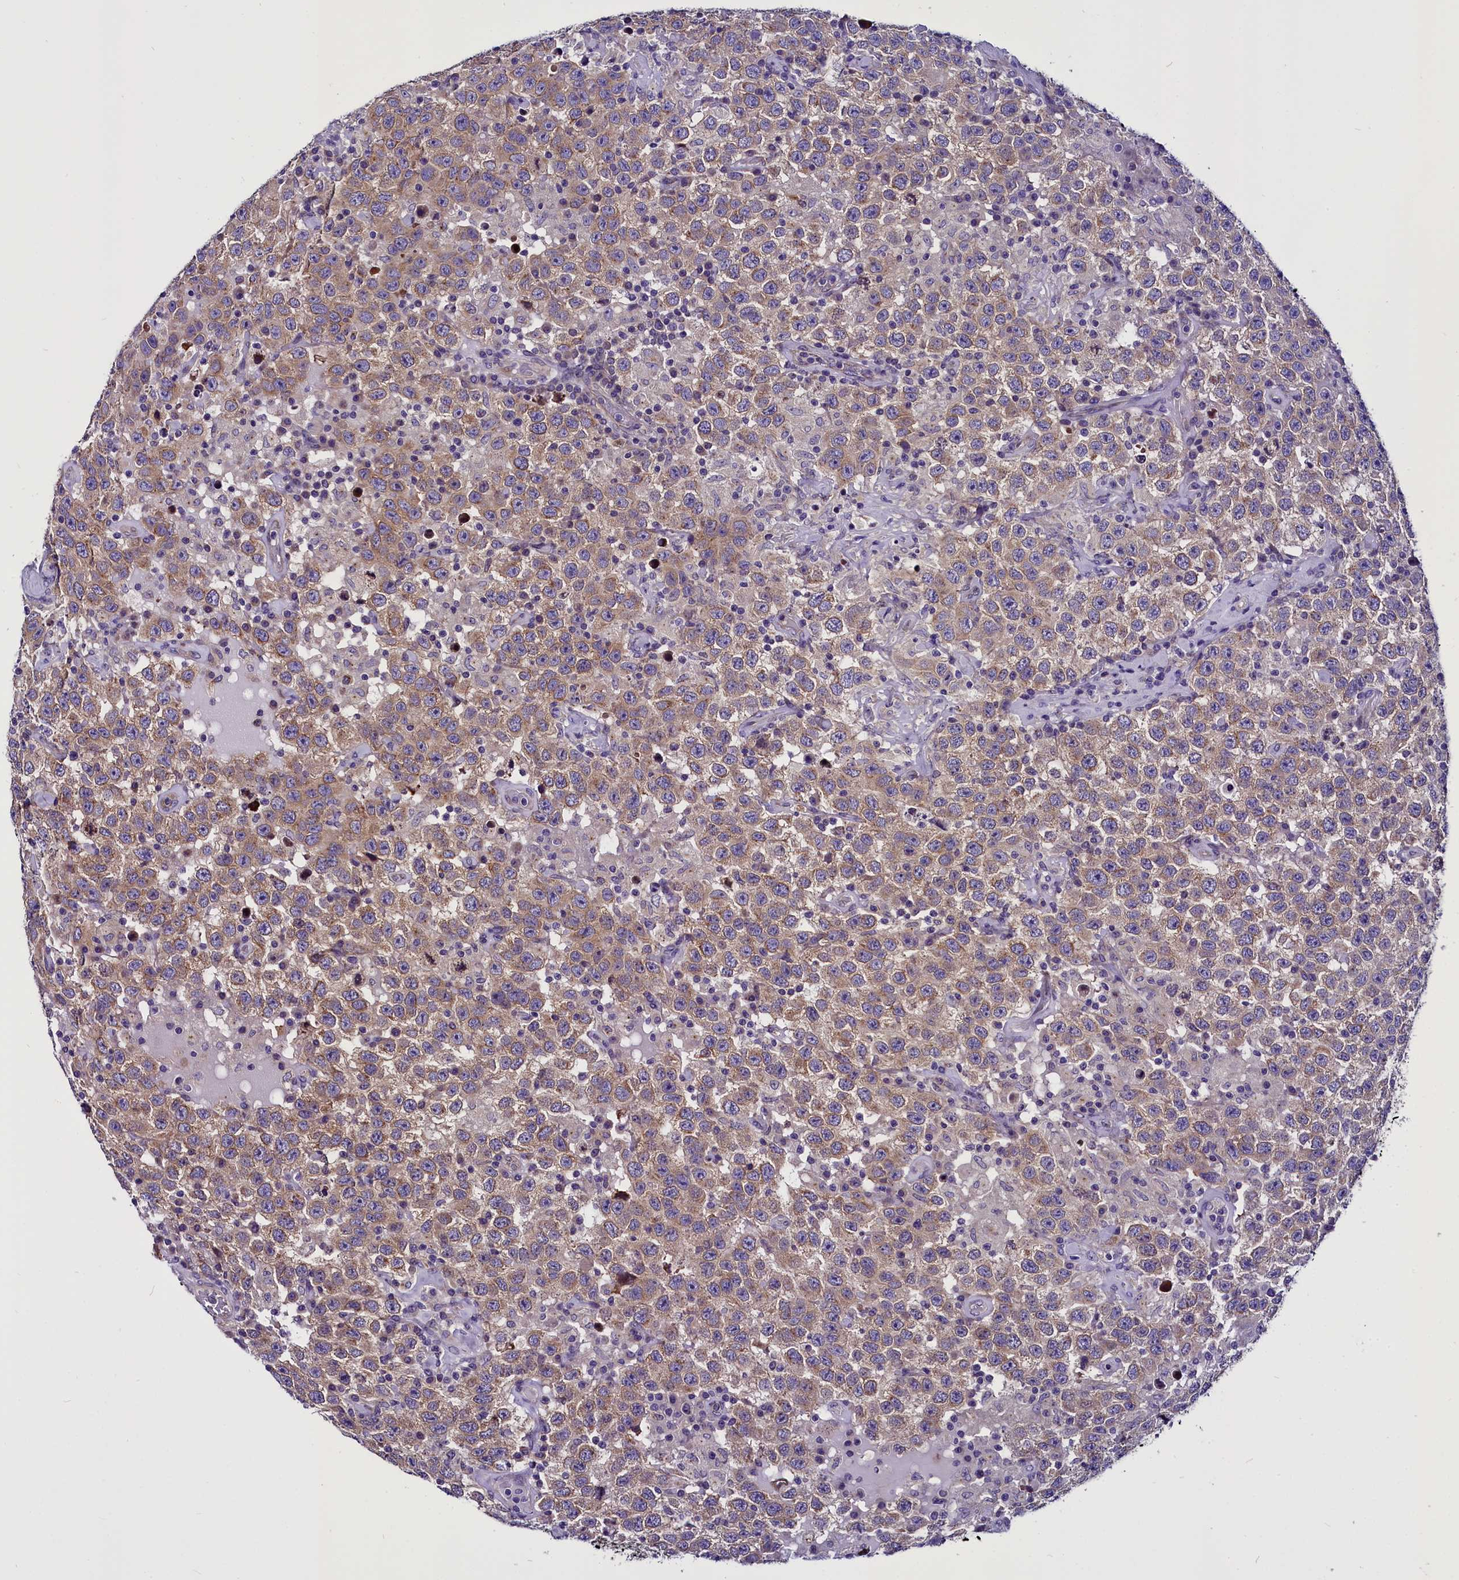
{"staining": {"intensity": "weak", "quantity": "25%-75%", "location": "cytoplasmic/membranous"}, "tissue": "testis cancer", "cell_type": "Tumor cells", "image_type": "cancer", "snomed": [{"axis": "morphology", "description": "Seminoma, NOS"}, {"axis": "topography", "description": "Testis"}], "caption": "Immunohistochemistry (IHC) micrograph of testis cancer stained for a protein (brown), which demonstrates low levels of weak cytoplasmic/membranous expression in about 25%-75% of tumor cells.", "gene": "CEP170", "patient": {"sex": "male", "age": 41}}